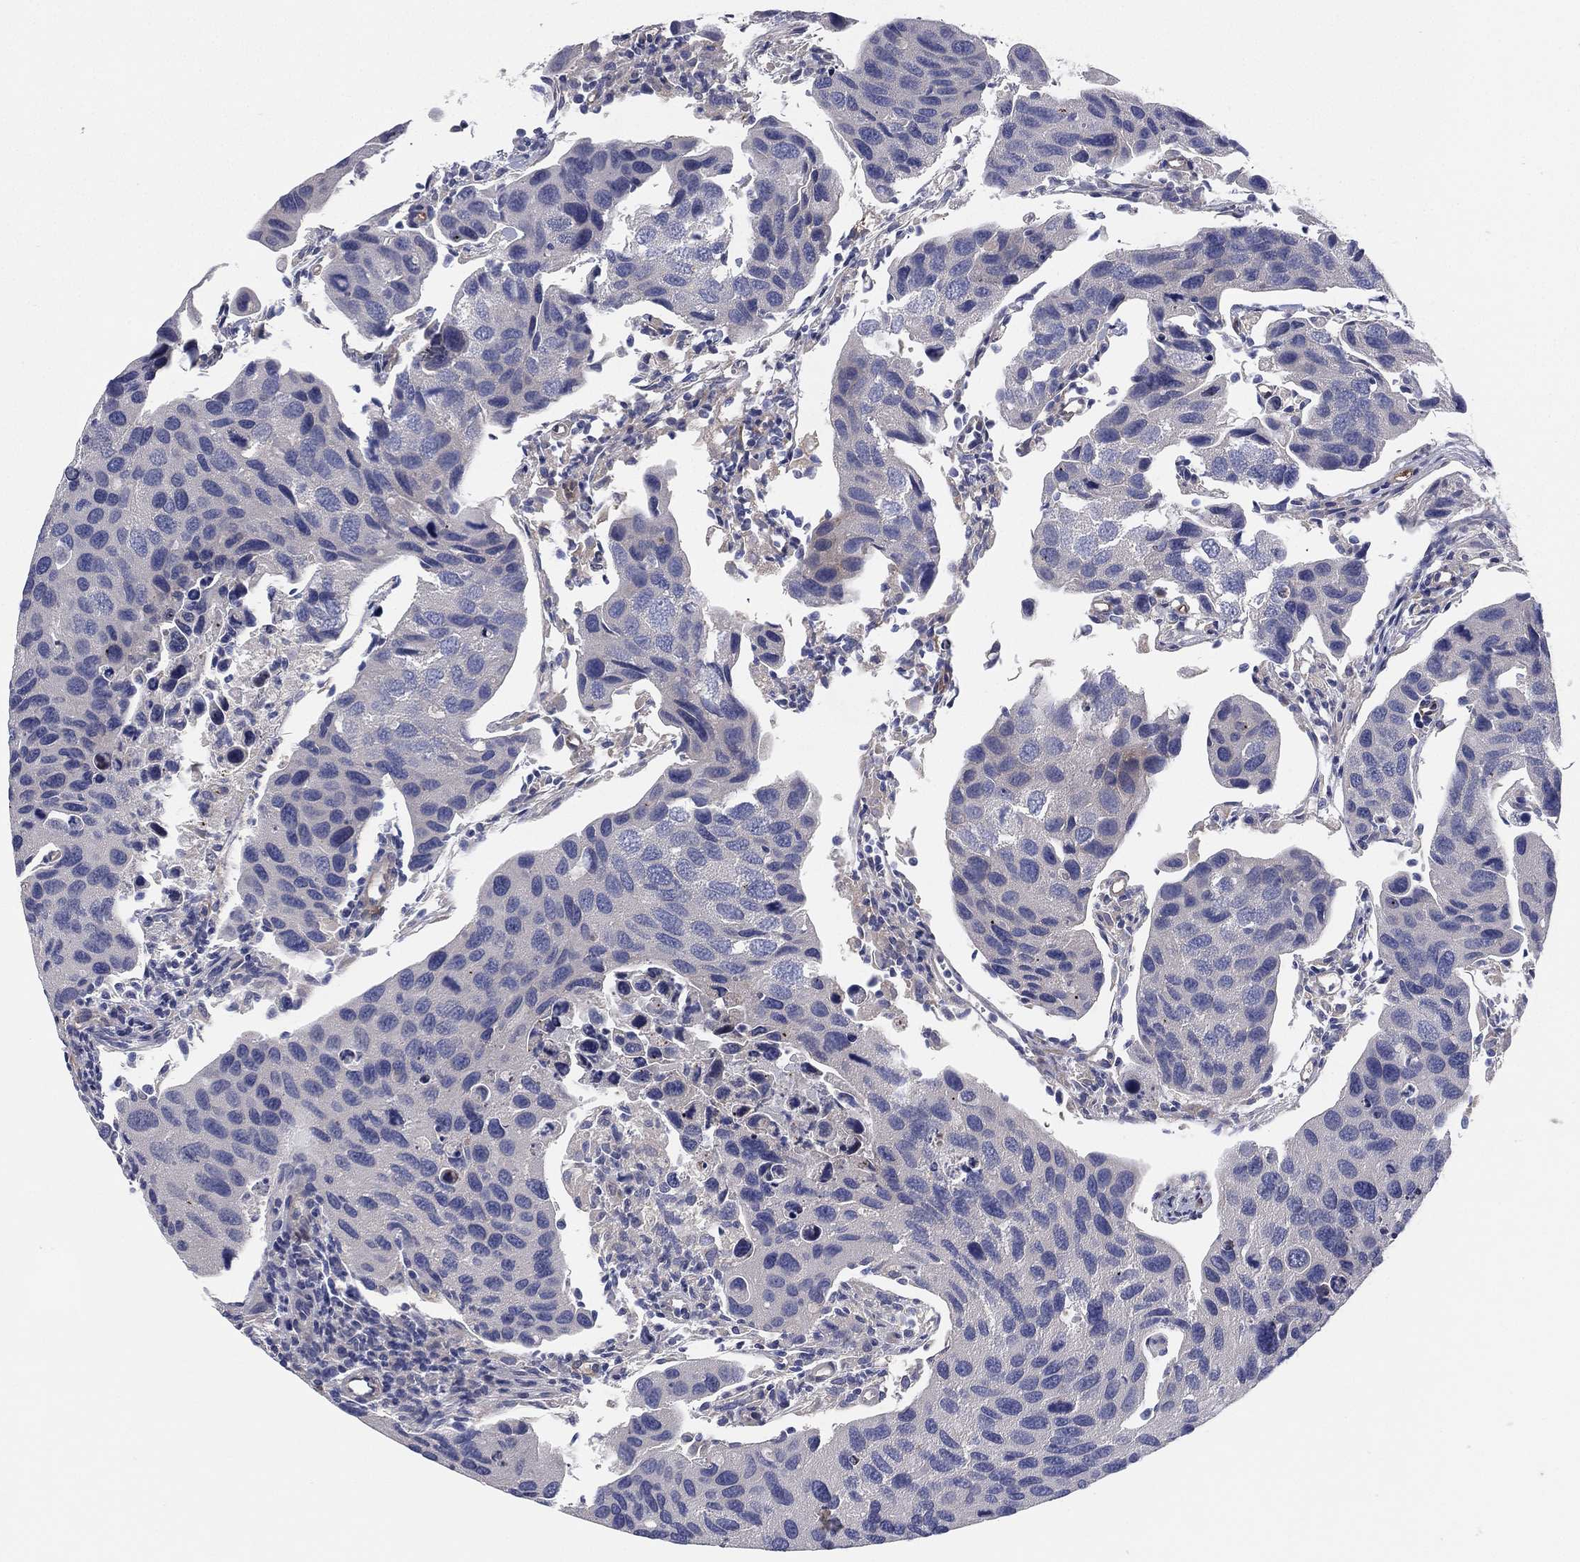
{"staining": {"intensity": "negative", "quantity": "none", "location": "none"}, "tissue": "urothelial cancer", "cell_type": "Tumor cells", "image_type": "cancer", "snomed": [{"axis": "morphology", "description": "Urothelial carcinoma, High grade"}, {"axis": "topography", "description": "Urinary bladder"}], "caption": "The photomicrograph reveals no staining of tumor cells in urothelial cancer.", "gene": "UTP14A", "patient": {"sex": "male", "age": 79}}